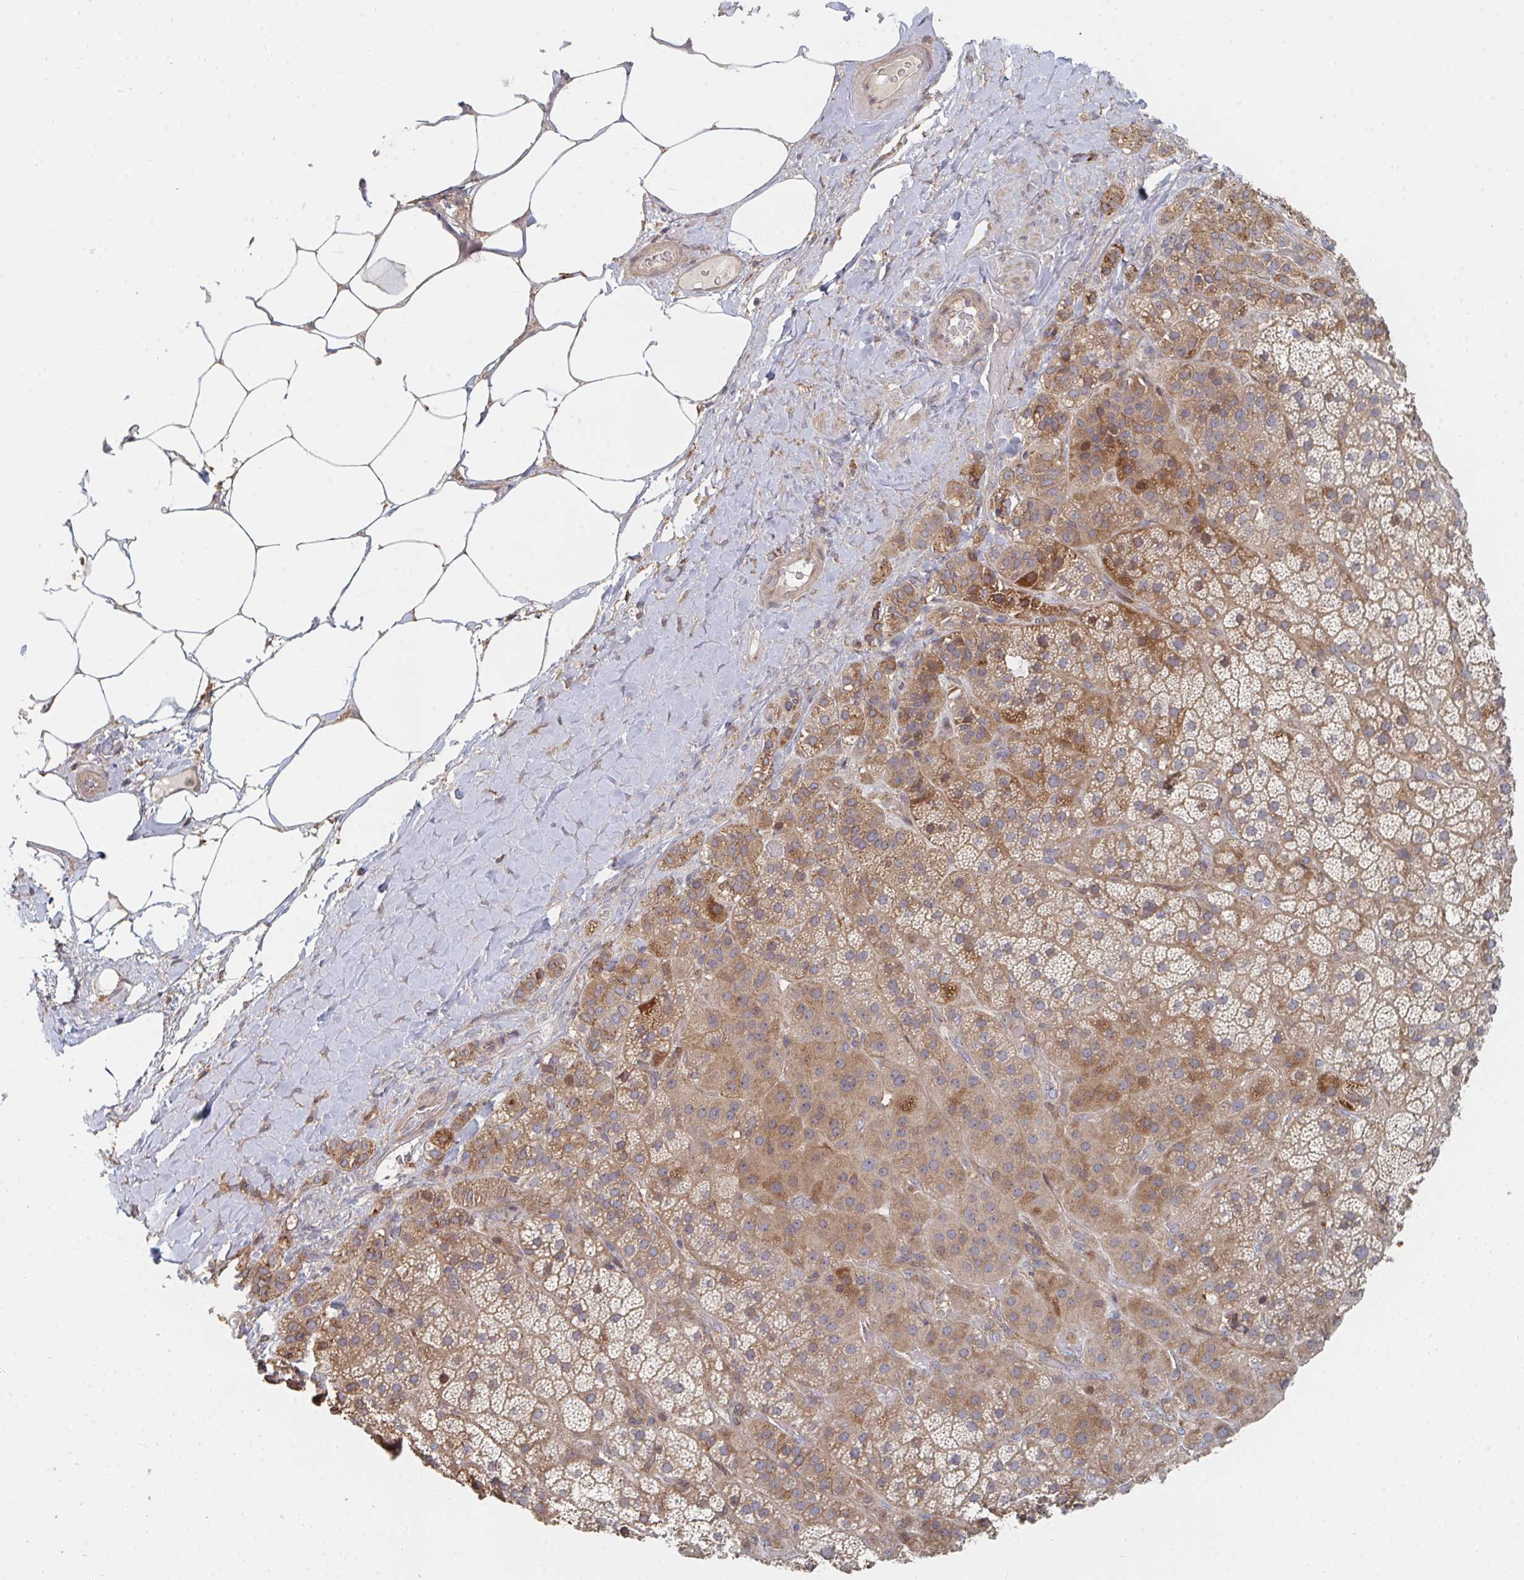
{"staining": {"intensity": "moderate", "quantity": ">75%", "location": "cytoplasmic/membranous"}, "tissue": "adrenal gland", "cell_type": "Glandular cells", "image_type": "normal", "snomed": [{"axis": "morphology", "description": "Normal tissue, NOS"}, {"axis": "topography", "description": "Adrenal gland"}], "caption": "An image of human adrenal gland stained for a protein exhibits moderate cytoplasmic/membranous brown staining in glandular cells. Using DAB (3,3'-diaminobenzidine) (brown) and hematoxylin (blue) stains, captured at high magnification using brightfield microscopy.", "gene": "PTEN", "patient": {"sex": "male", "age": 57}}